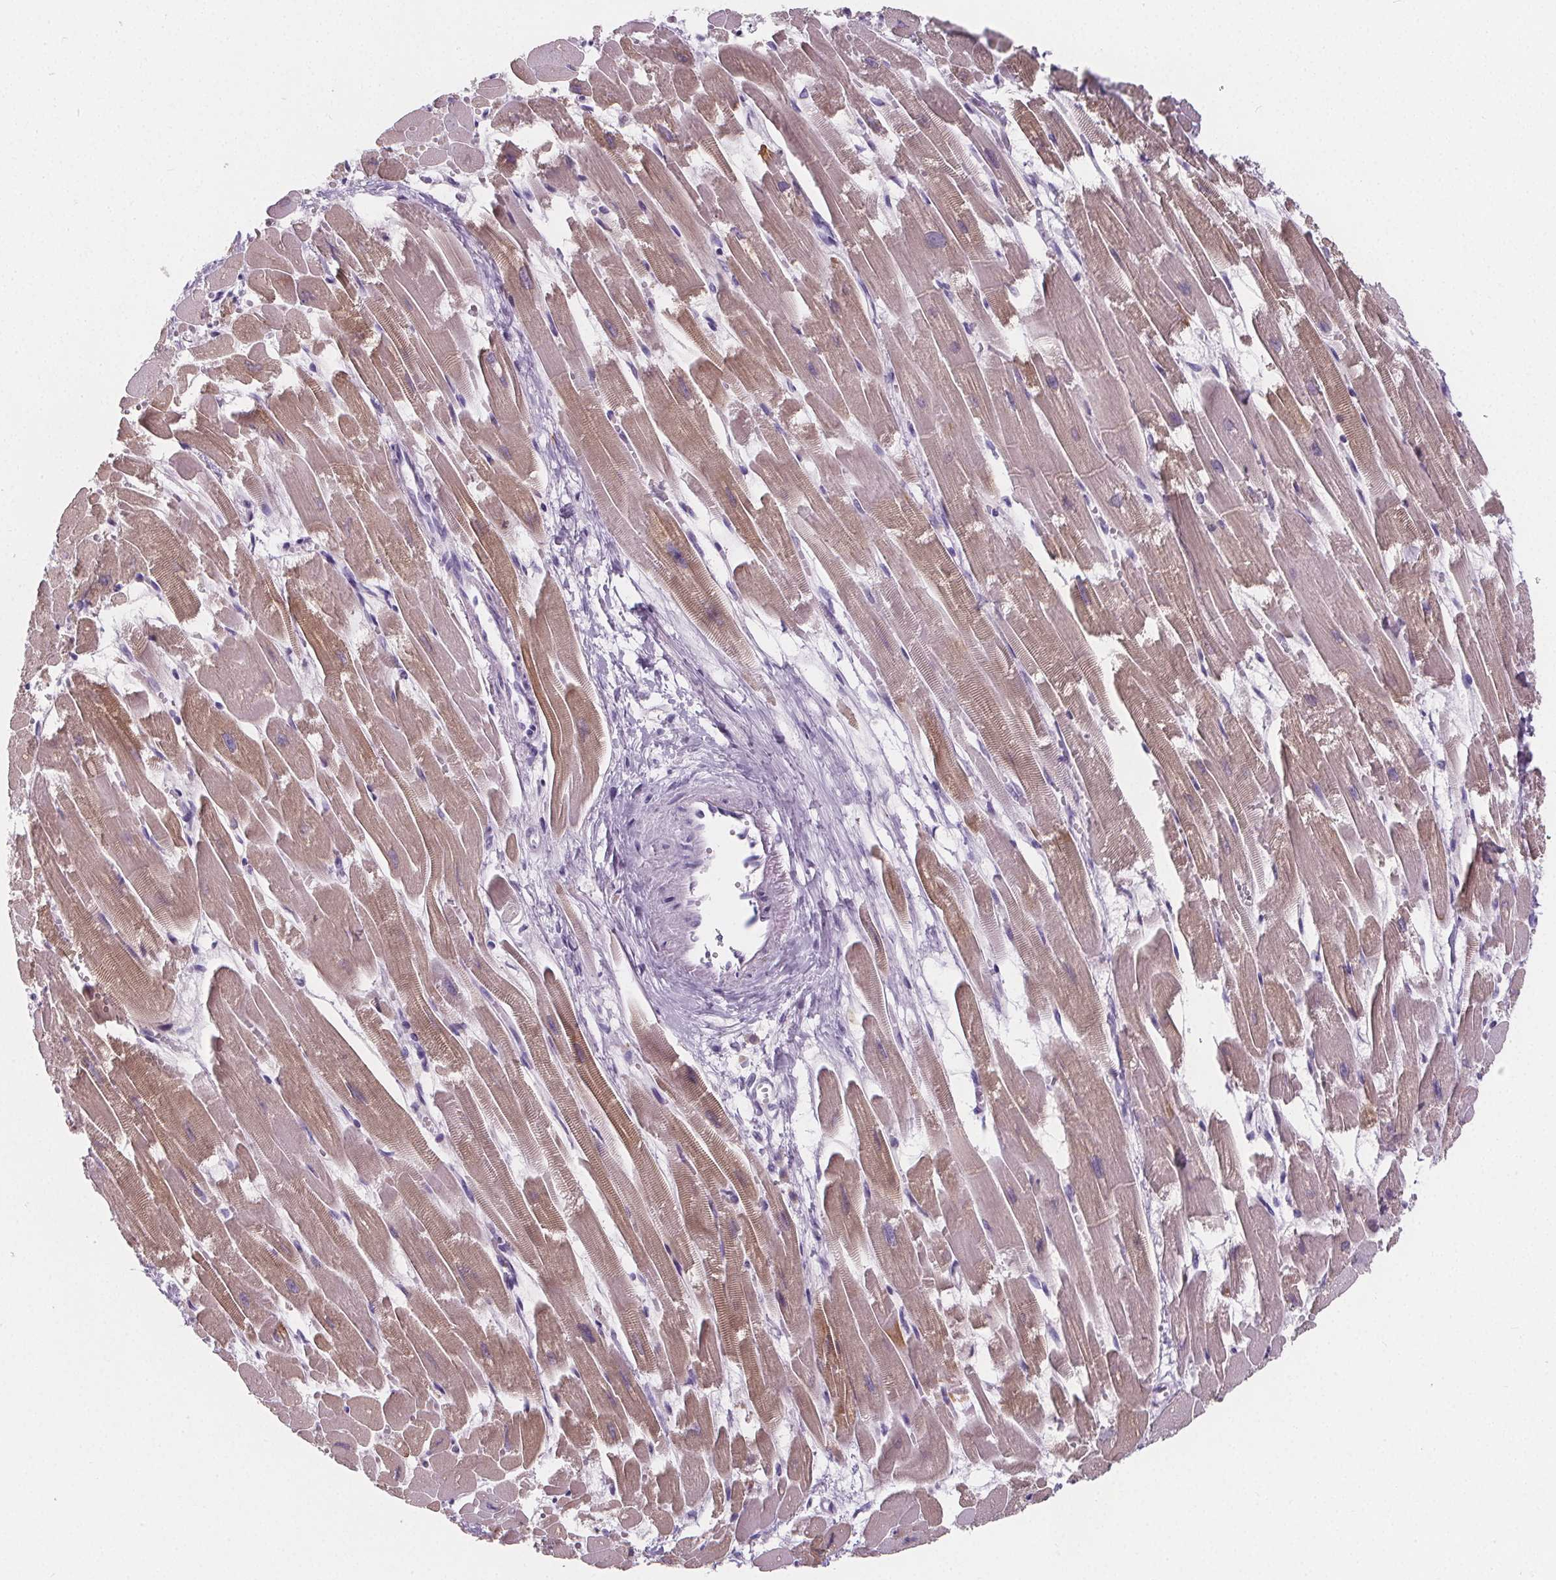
{"staining": {"intensity": "moderate", "quantity": "25%-75%", "location": "cytoplasmic/membranous"}, "tissue": "heart muscle", "cell_type": "Cardiomyocytes", "image_type": "normal", "snomed": [{"axis": "morphology", "description": "Normal tissue, NOS"}, {"axis": "topography", "description": "Heart"}], "caption": "Unremarkable heart muscle shows moderate cytoplasmic/membranous positivity in about 25%-75% of cardiomyocytes, visualized by immunohistochemistry.", "gene": "ADRB1", "patient": {"sex": "female", "age": 52}}